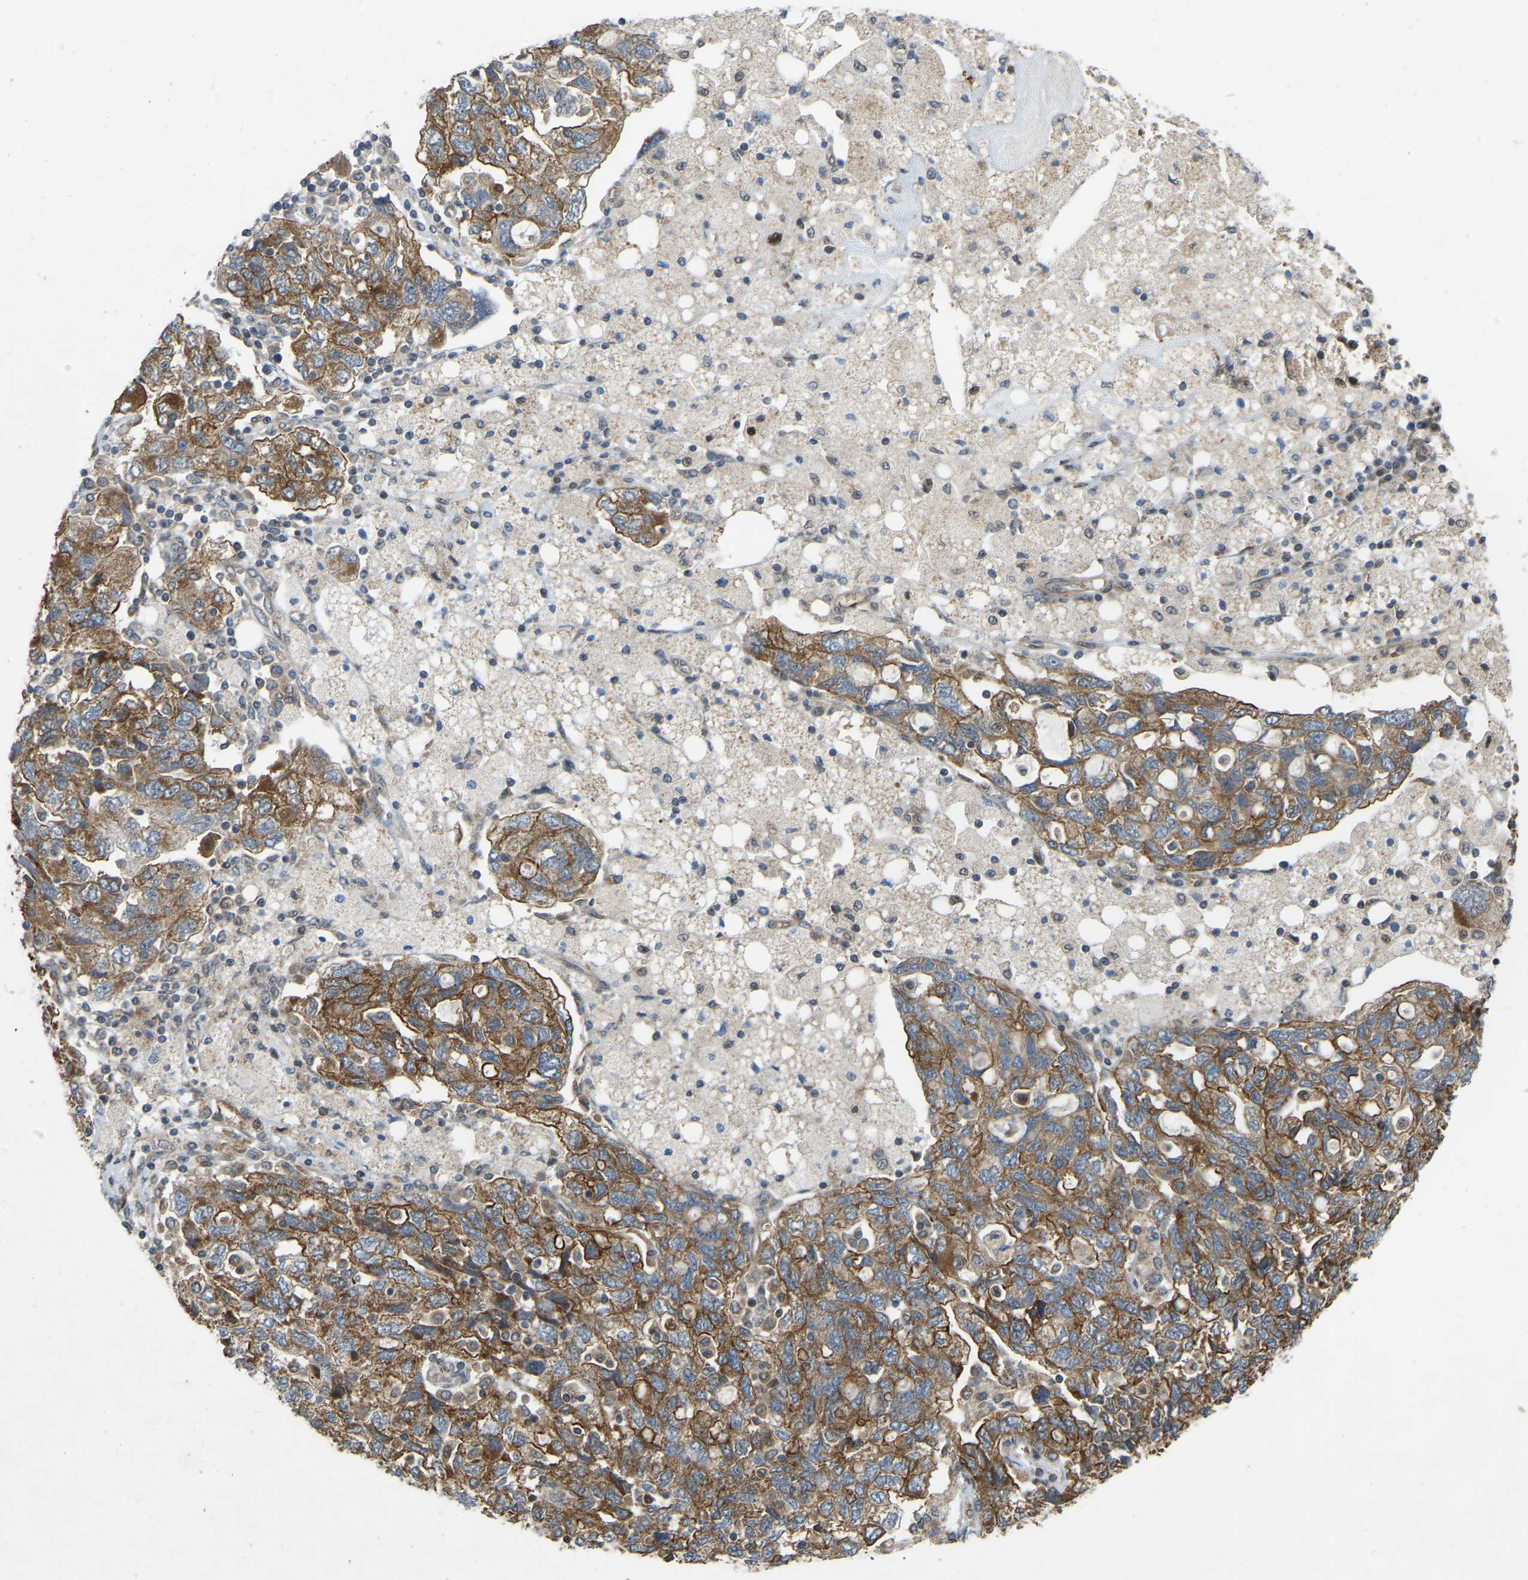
{"staining": {"intensity": "strong", "quantity": ">75%", "location": "cytoplasmic/membranous"}, "tissue": "ovarian cancer", "cell_type": "Tumor cells", "image_type": "cancer", "snomed": [{"axis": "morphology", "description": "Carcinoma, NOS"}, {"axis": "morphology", "description": "Cystadenocarcinoma, serous, NOS"}, {"axis": "topography", "description": "Ovary"}], "caption": "There is high levels of strong cytoplasmic/membranous expression in tumor cells of ovarian cancer (serous cystadenocarcinoma), as demonstrated by immunohistochemical staining (brown color).", "gene": "C21orf91", "patient": {"sex": "female", "age": 69}}